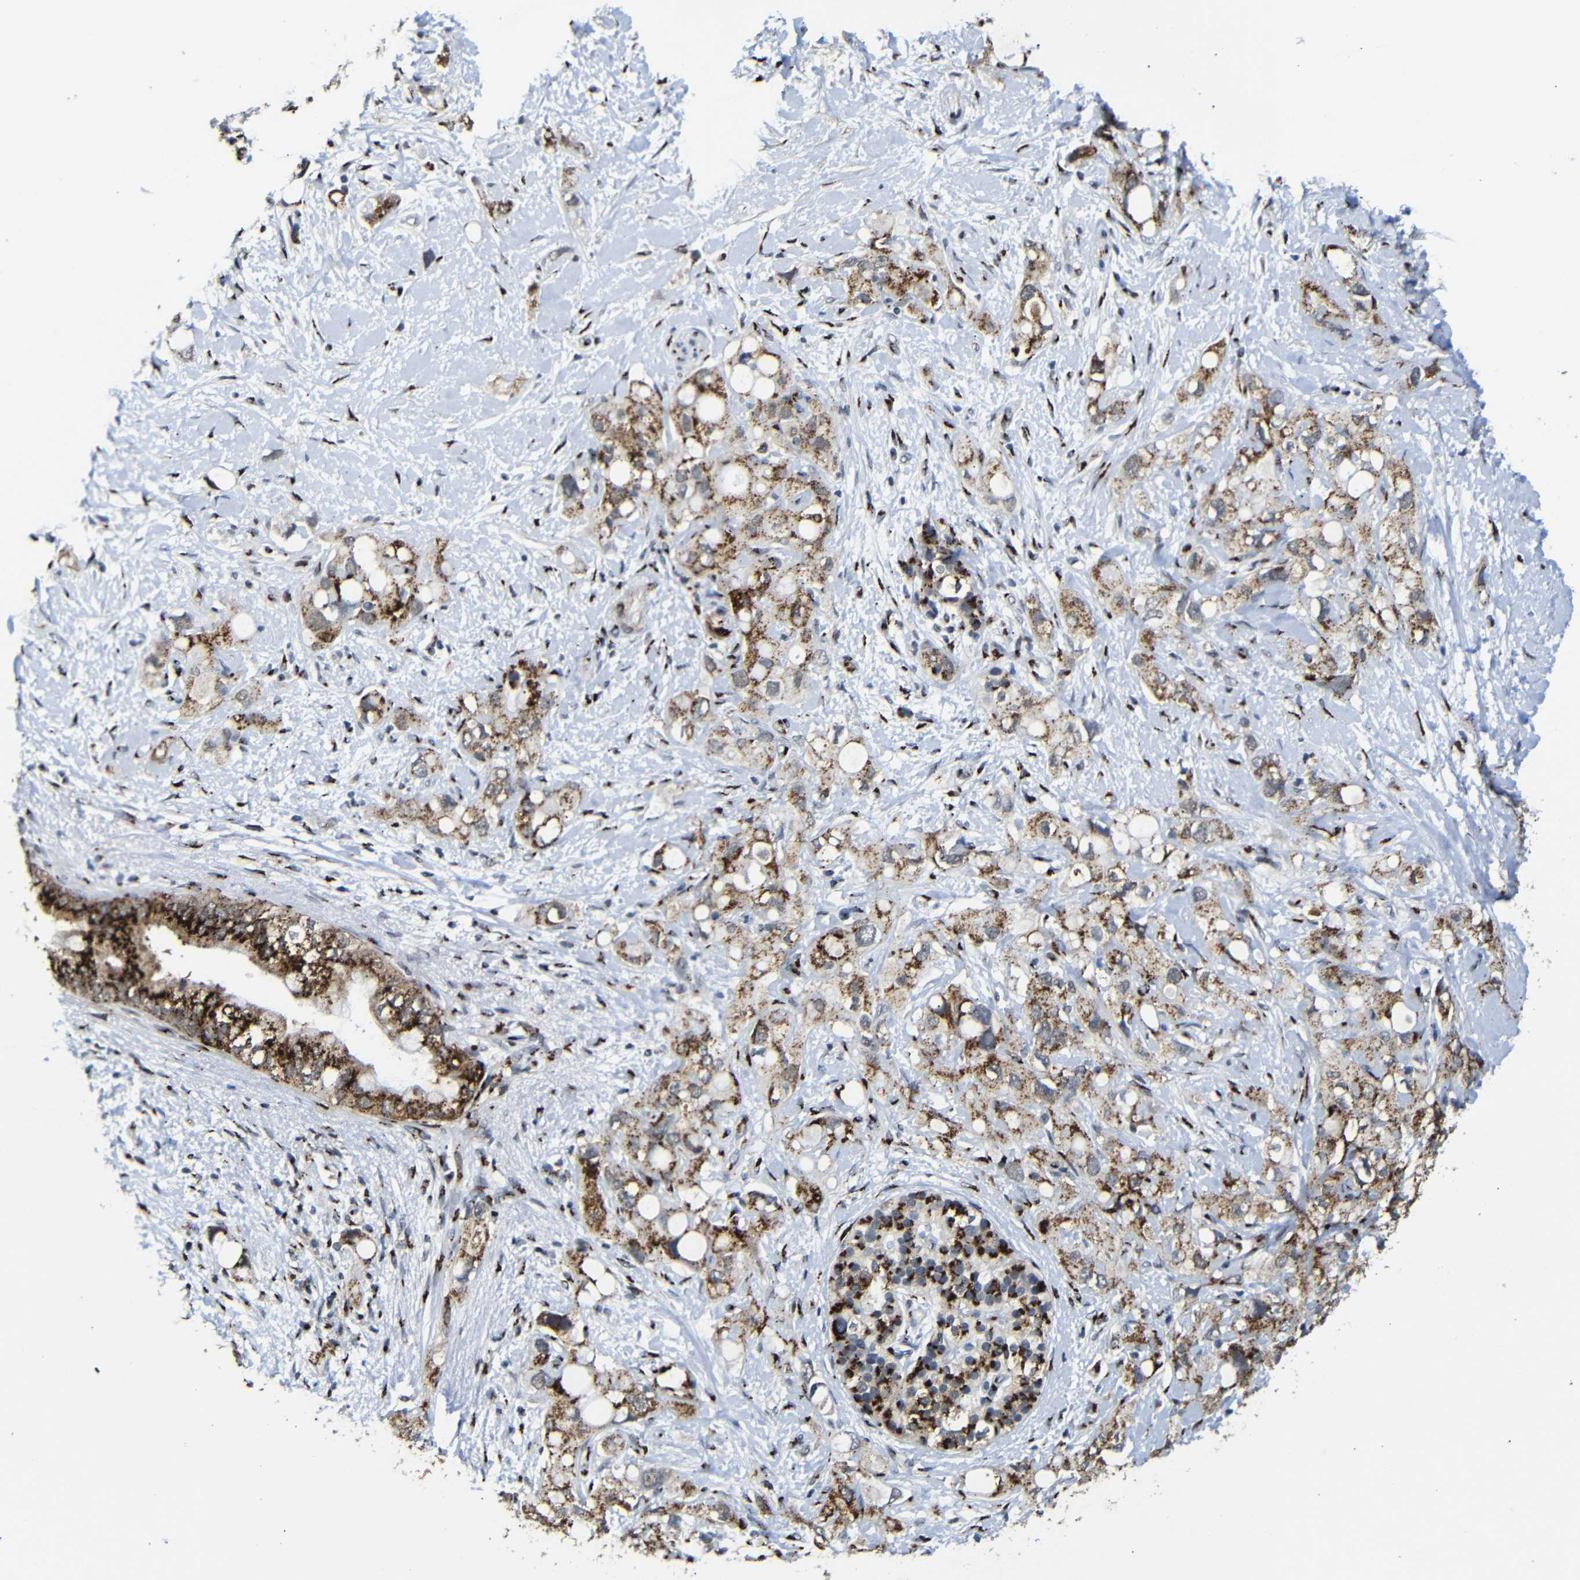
{"staining": {"intensity": "strong", "quantity": ">75%", "location": "cytoplasmic/membranous"}, "tissue": "pancreatic cancer", "cell_type": "Tumor cells", "image_type": "cancer", "snomed": [{"axis": "morphology", "description": "Adenocarcinoma, NOS"}, {"axis": "topography", "description": "Pancreas"}], "caption": "Human pancreatic adenocarcinoma stained with a protein marker demonstrates strong staining in tumor cells.", "gene": "TGOLN2", "patient": {"sex": "female", "age": 56}}